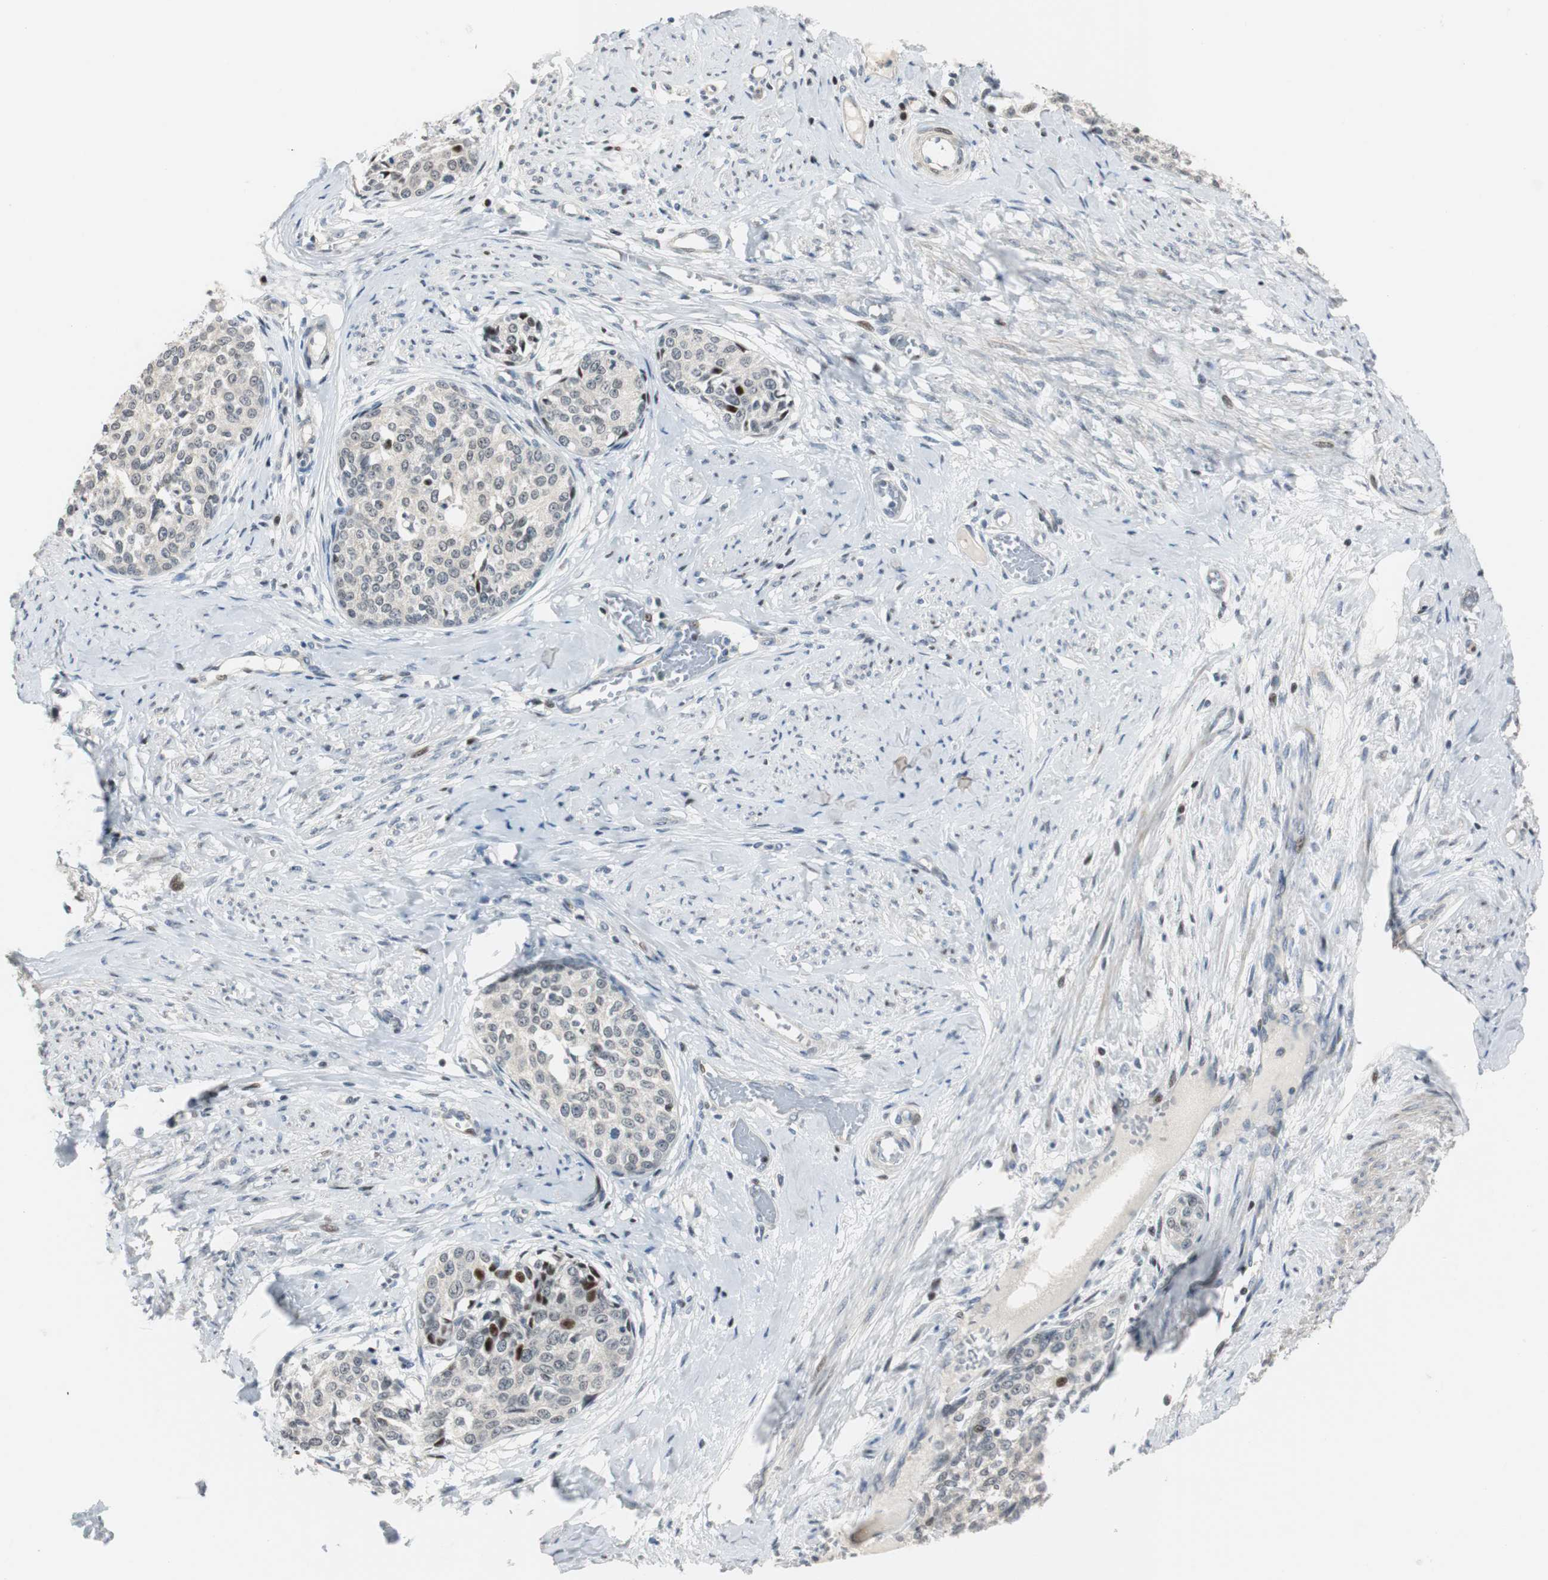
{"staining": {"intensity": "moderate", "quantity": "<25%", "location": "nuclear"}, "tissue": "cervical cancer", "cell_type": "Tumor cells", "image_type": "cancer", "snomed": [{"axis": "morphology", "description": "Squamous cell carcinoma, NOS"}, {"axis": "morphology", "description": "Adenocarcinoma, NOS"}, {"axis": "topography", "description": "Cervix"}], "caption": "IHC image of cervical squamous cell carcinoma stained for a protein (brown), which exhibits low levels of moderate nuclear positivity in about <25% of tumor cells.", "gene": "RAD1", "patient": {"sex": "female", "age": 52}}